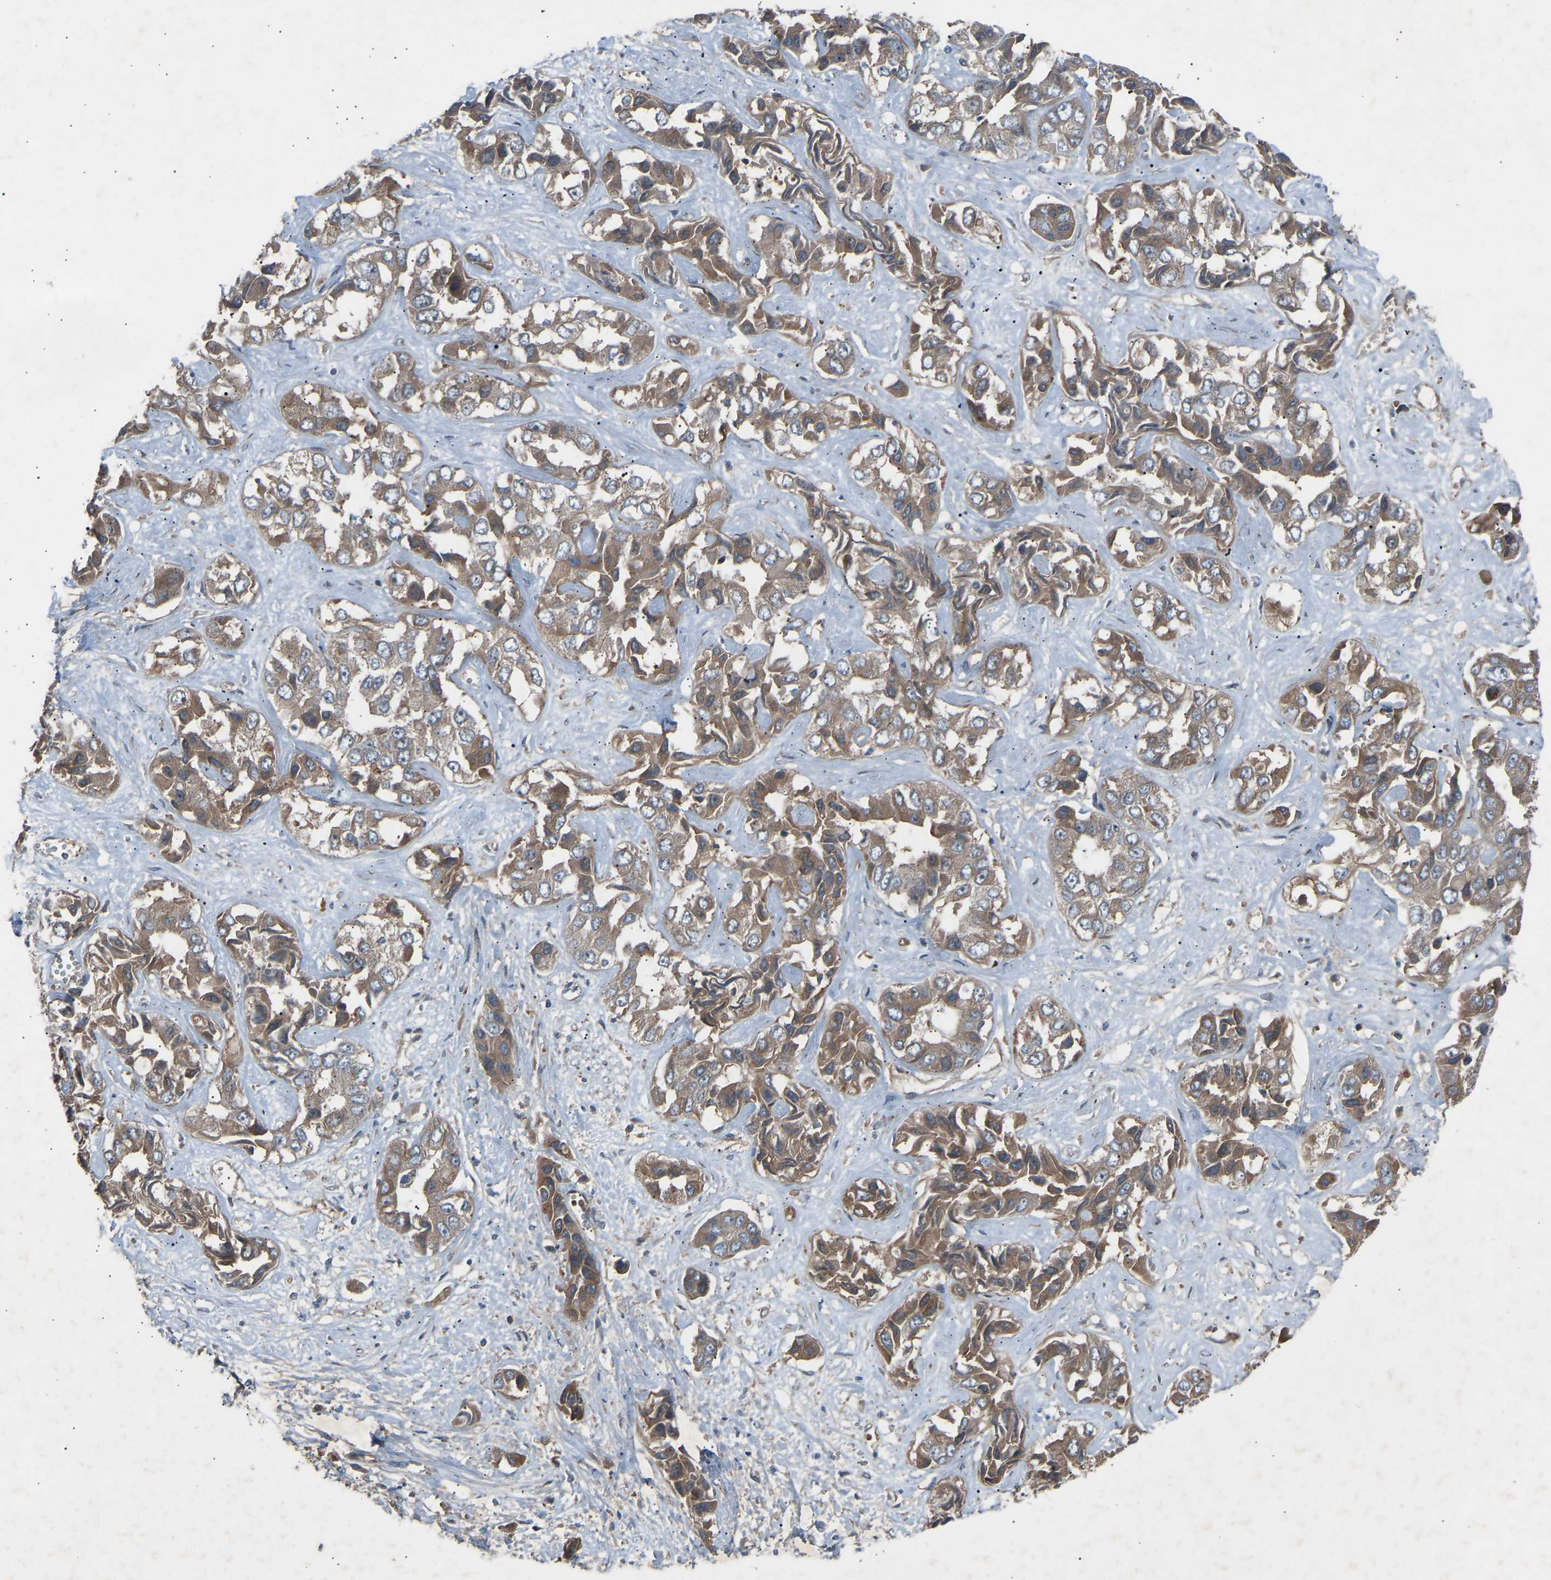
{"staining": {"intensity": "moderate", "quantity": ">75%", "location": "cytoplasmic/membranous"}, "tissue": "liver cancer", "cell_type": "Tumor cells", "image_type": "cancer", "snomed": [{"axis": "morphology", "description": "Cholangiocarcinoma"}, {"axis": "topography", "description": "Liver"}], "caption": "This is an image of immunohistochemistry staining of liver cholangiocarcinoma, which shows moderate staining in the cytoplasmic/membranous of tumor cells.", "gene": "GAS2L1", "patient": {"sex": "female", "age": 52}}